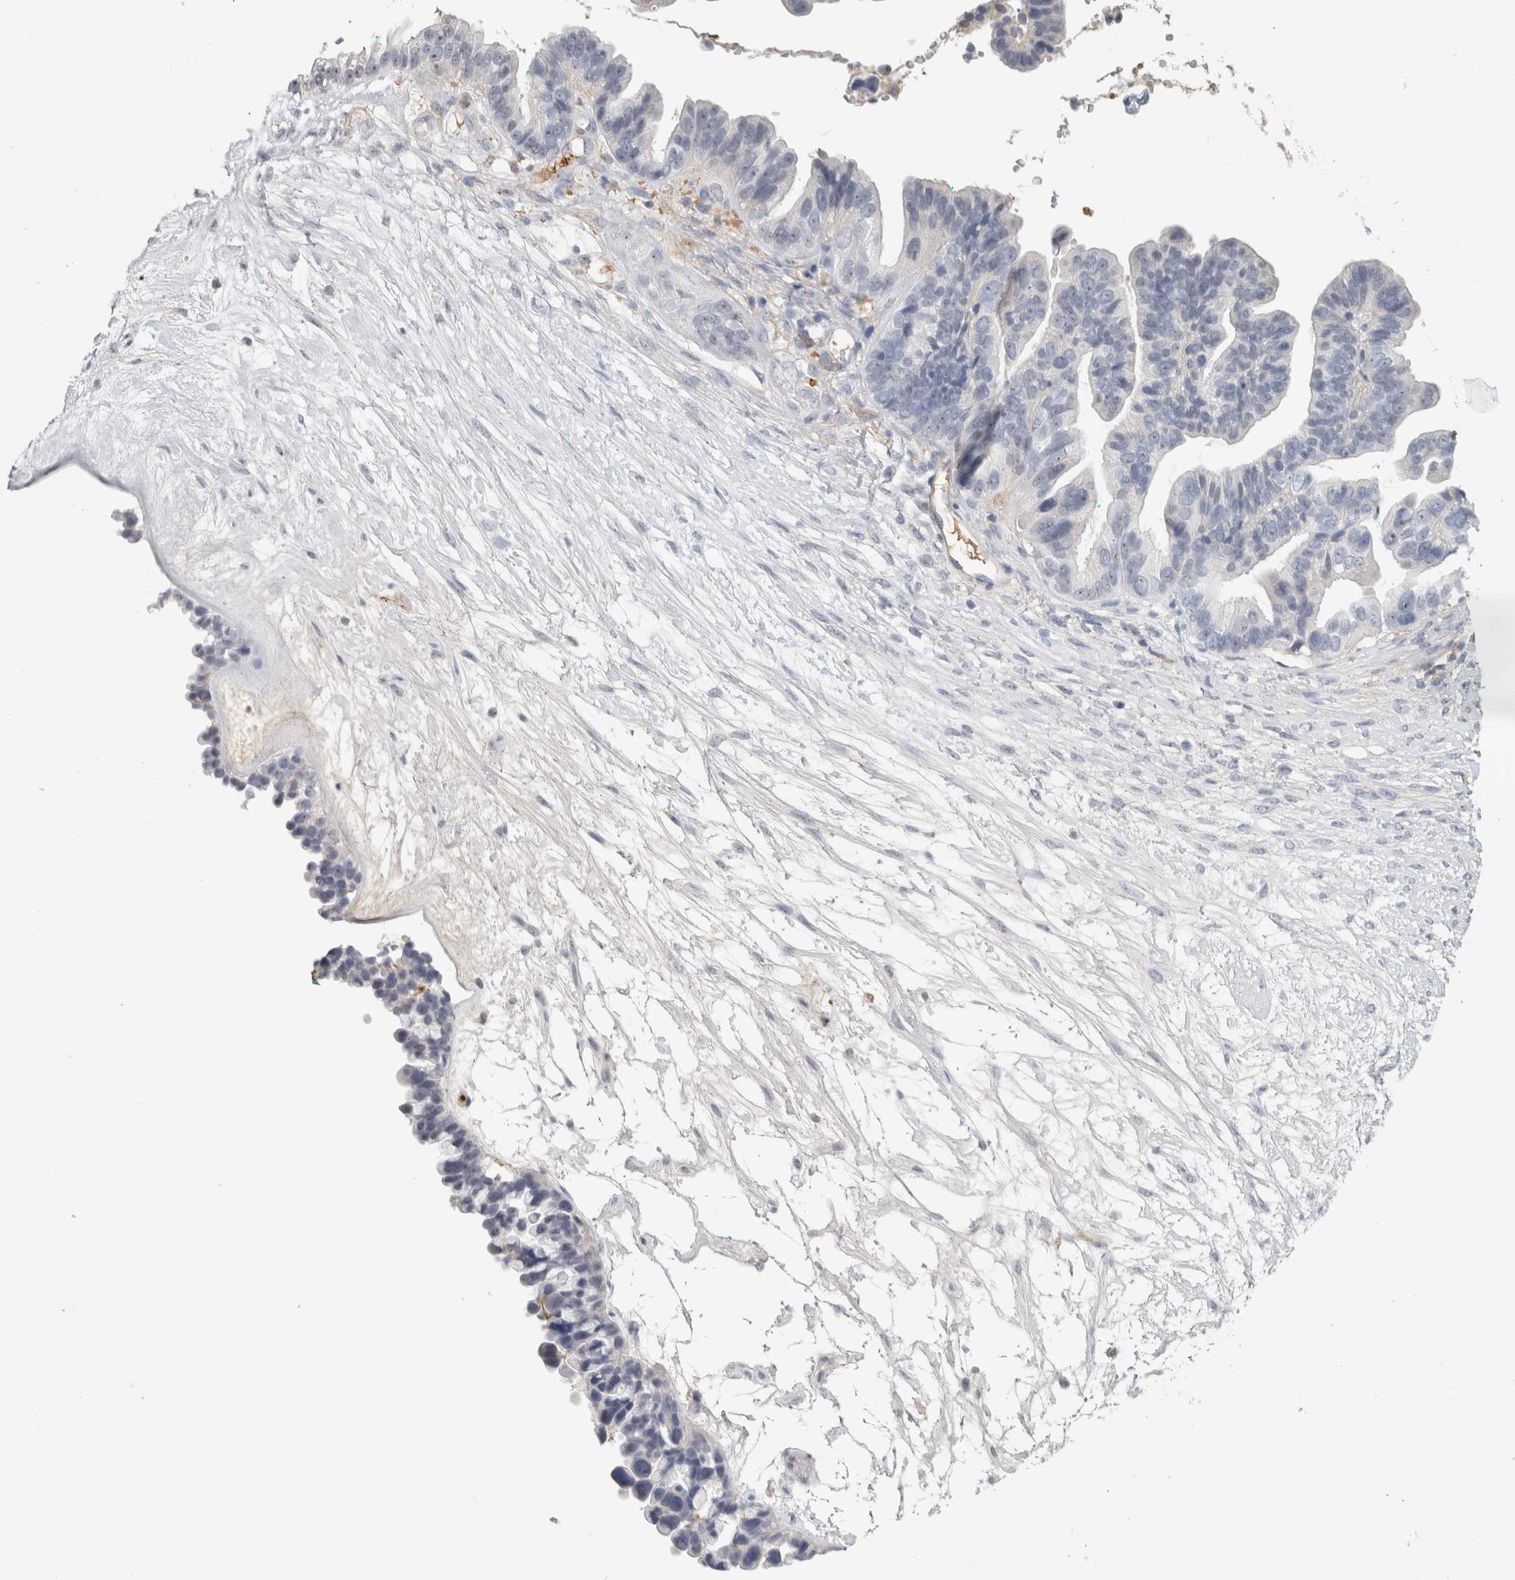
{"staining": {"intensity": "negative", "quantity": "none", "location": "none"}, "tissue": "ovarian cancer", "cell_type": "Tumor cells", "image_type": "cancer", "snomed": [{"axis": "morphology", "description": "Cystadenocarcinoma, serous, NOS"}, {"axis": "topography", "description": "Ovary"}], "caption": "Human ovarian cancer (serous cystadenocarcinoma) stained for a protein using immunohistochemistry reveals no staining in tumor cells.", "gene": "CD36", "patient": {"sex": "female", "age": 56}}